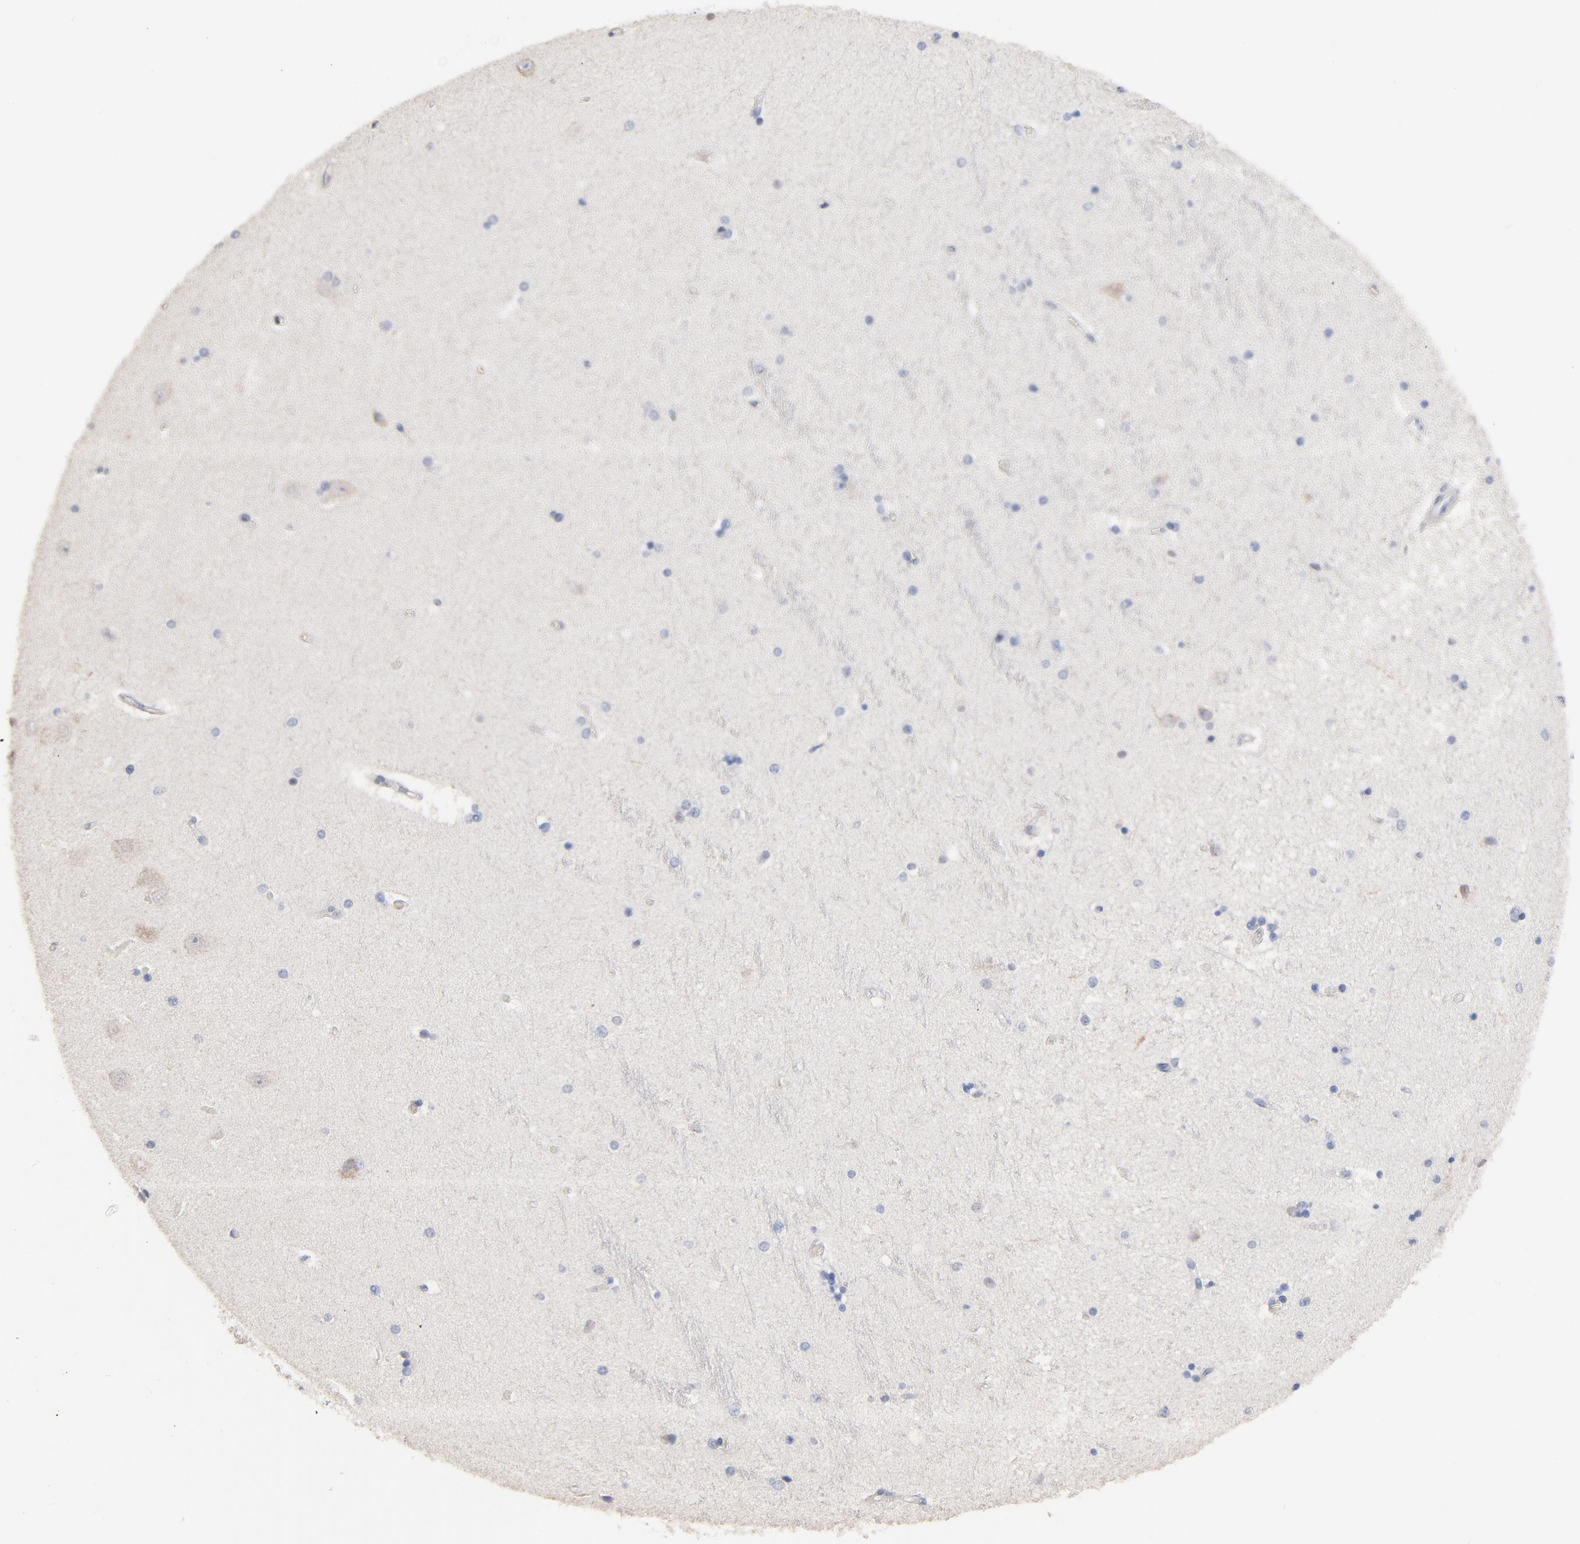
{"staining": {"intensity": "weak", "quantity": "<25%", "location": "cytoplasmic/membranous"}, "tissue": "hippocampus", "cell_type": "Glial cells", "image_type": "normal", "snomed": [{"axis": "morphology", "description": "Normal tissue, NOS"}, {"axis": "topography", "description": "Hippocampus"}], "caption": "Immunohistochemistry histopathology image of normal human hippocampus stained for a protein (brown), which displays no positivity in glial cells. (DAB immunohistochemistry (IHC) with hematoxylin counter stain).", "gene": "DNAL4", "patient": {"sex": "female", "age": 54}}